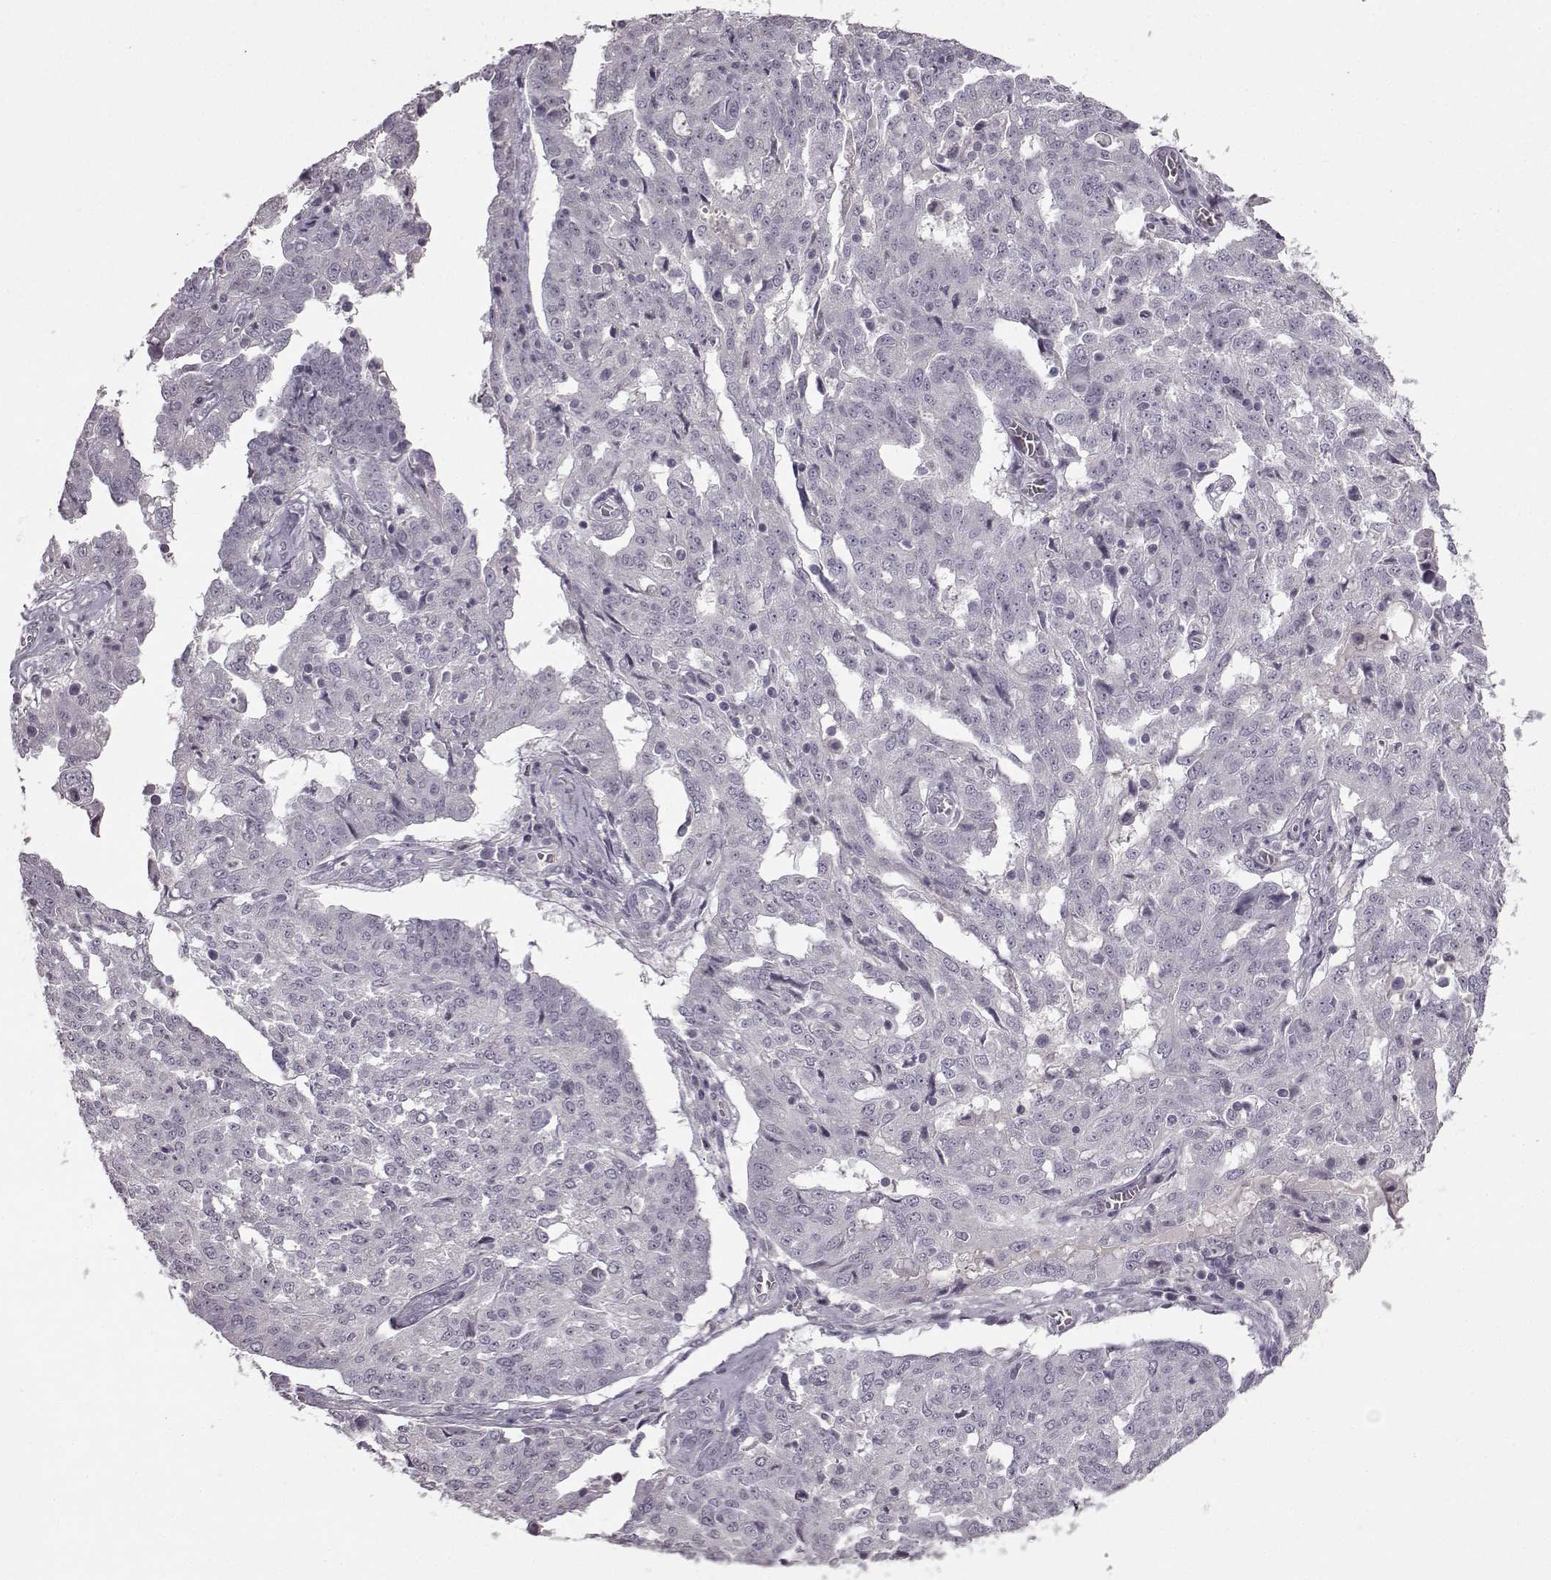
{"staining": {"intensity": "negative", "quantity": "none", "location": "none"}, "tissue": "ovarian cancer", "cell_type": "Tumor cells", "image_type": "cancer", "snomed": [{"axis": "morphology", "description": "Cystadenocarcinoma, serous, NOS"}, {"axis": "topography", "description": "Ovary"}], "caption": "High magnification brightfield microscopy of ovarian serous cystadenocarcinoma stained with DAB (brown) and counterstained with hematoxylin (blue): tumor cells show no significant positivity.", "gene": "LHB", "patient": {"sex": "female", "age": 67}}